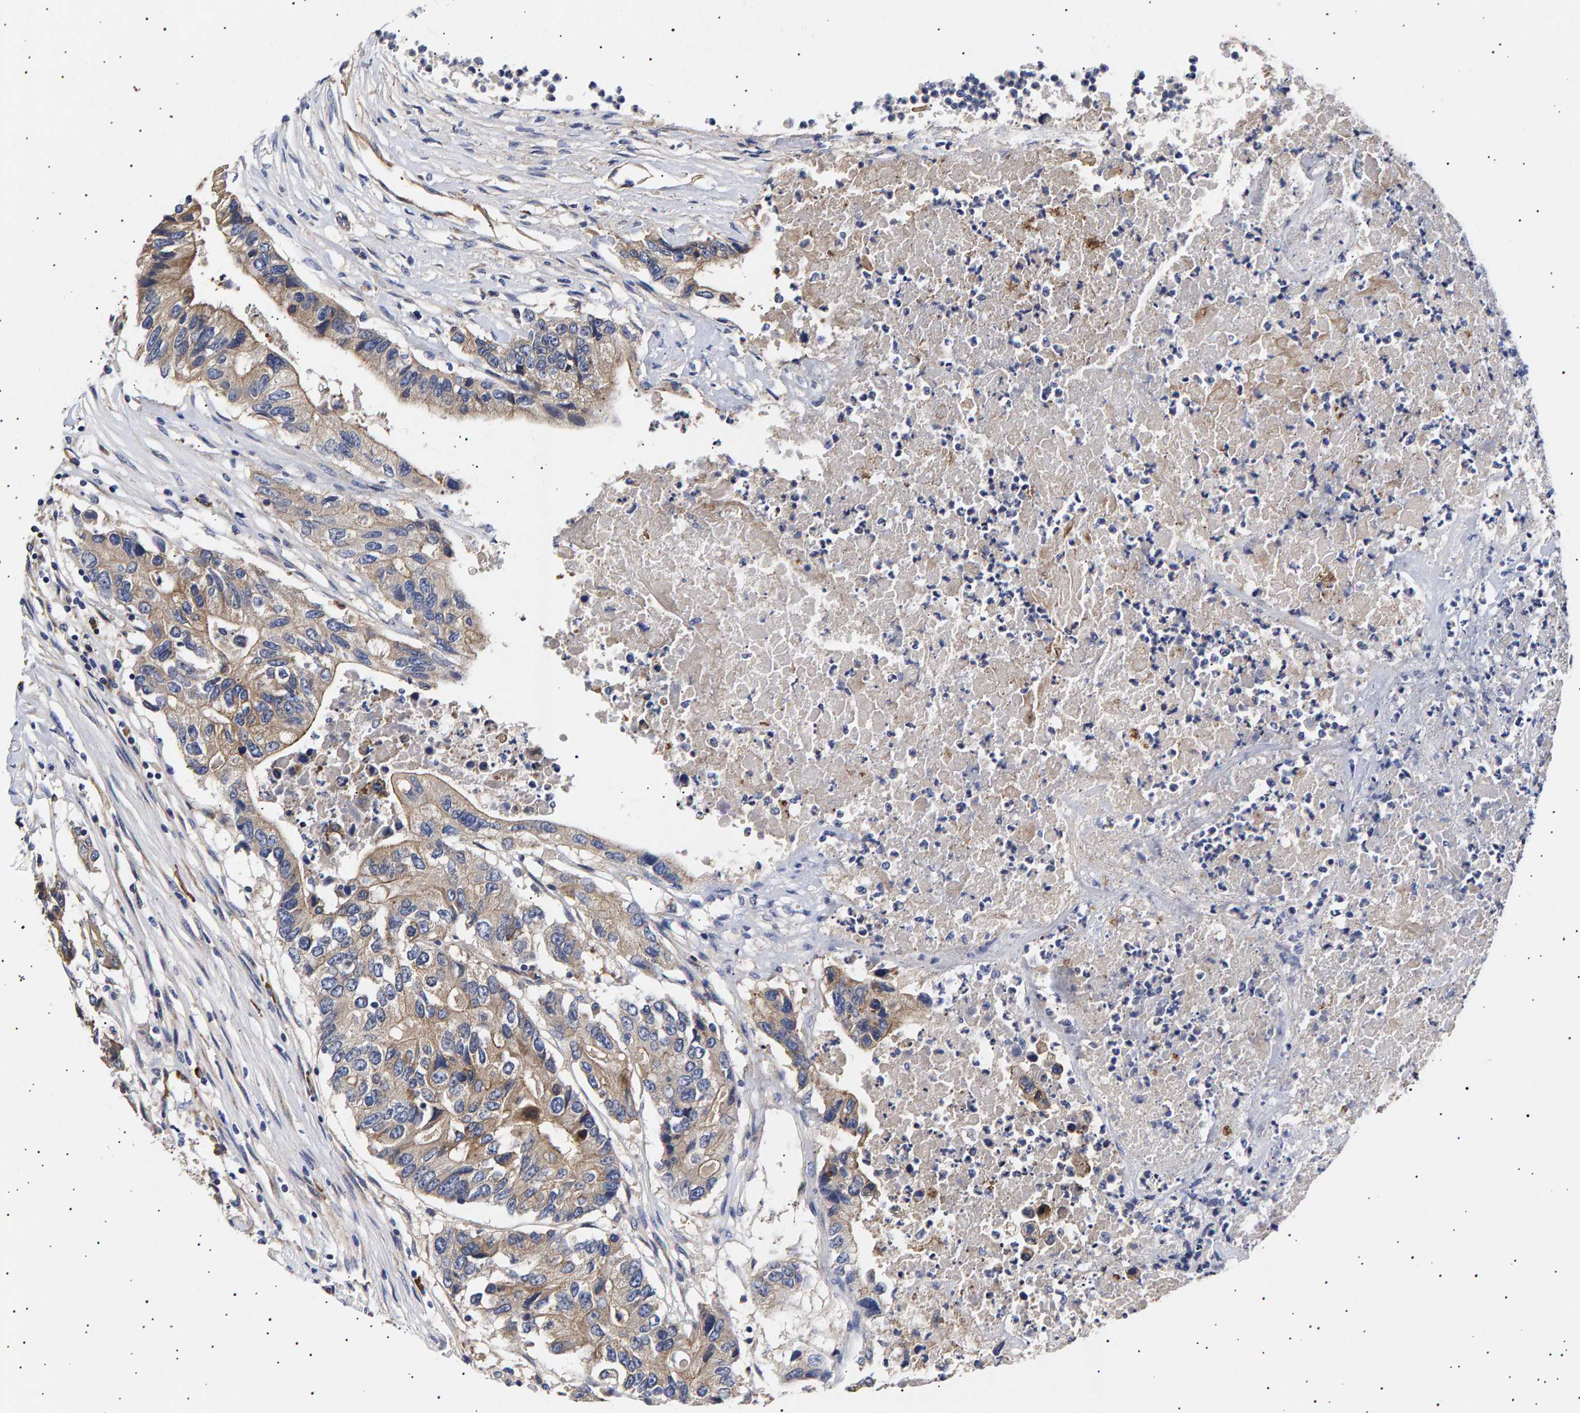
{"staining": {"intensity": "weak", "quantity": "<25%", "location": "cytoplasmic/membranous"}, "tissue": "colorectal cancer", "cell_type": "Tumor cells", "image_type": "cancer", "snomed": [{"axis": "morphology", "description": "Adenocarcinoma, NOS"}, {"axis": "topography", "description": "Colon"}], "caption": "IHC of human colorectal cancer (adenocarcinoma) reveals no staining in tumor cells. (DAB (3,3'-diaminobenzidine) immunohistochemistry (IHC) visualized using brightfield microscopy, high magnification).", "gene": "ANKRD40", "patient": {"sex": "female", "age": 77}}